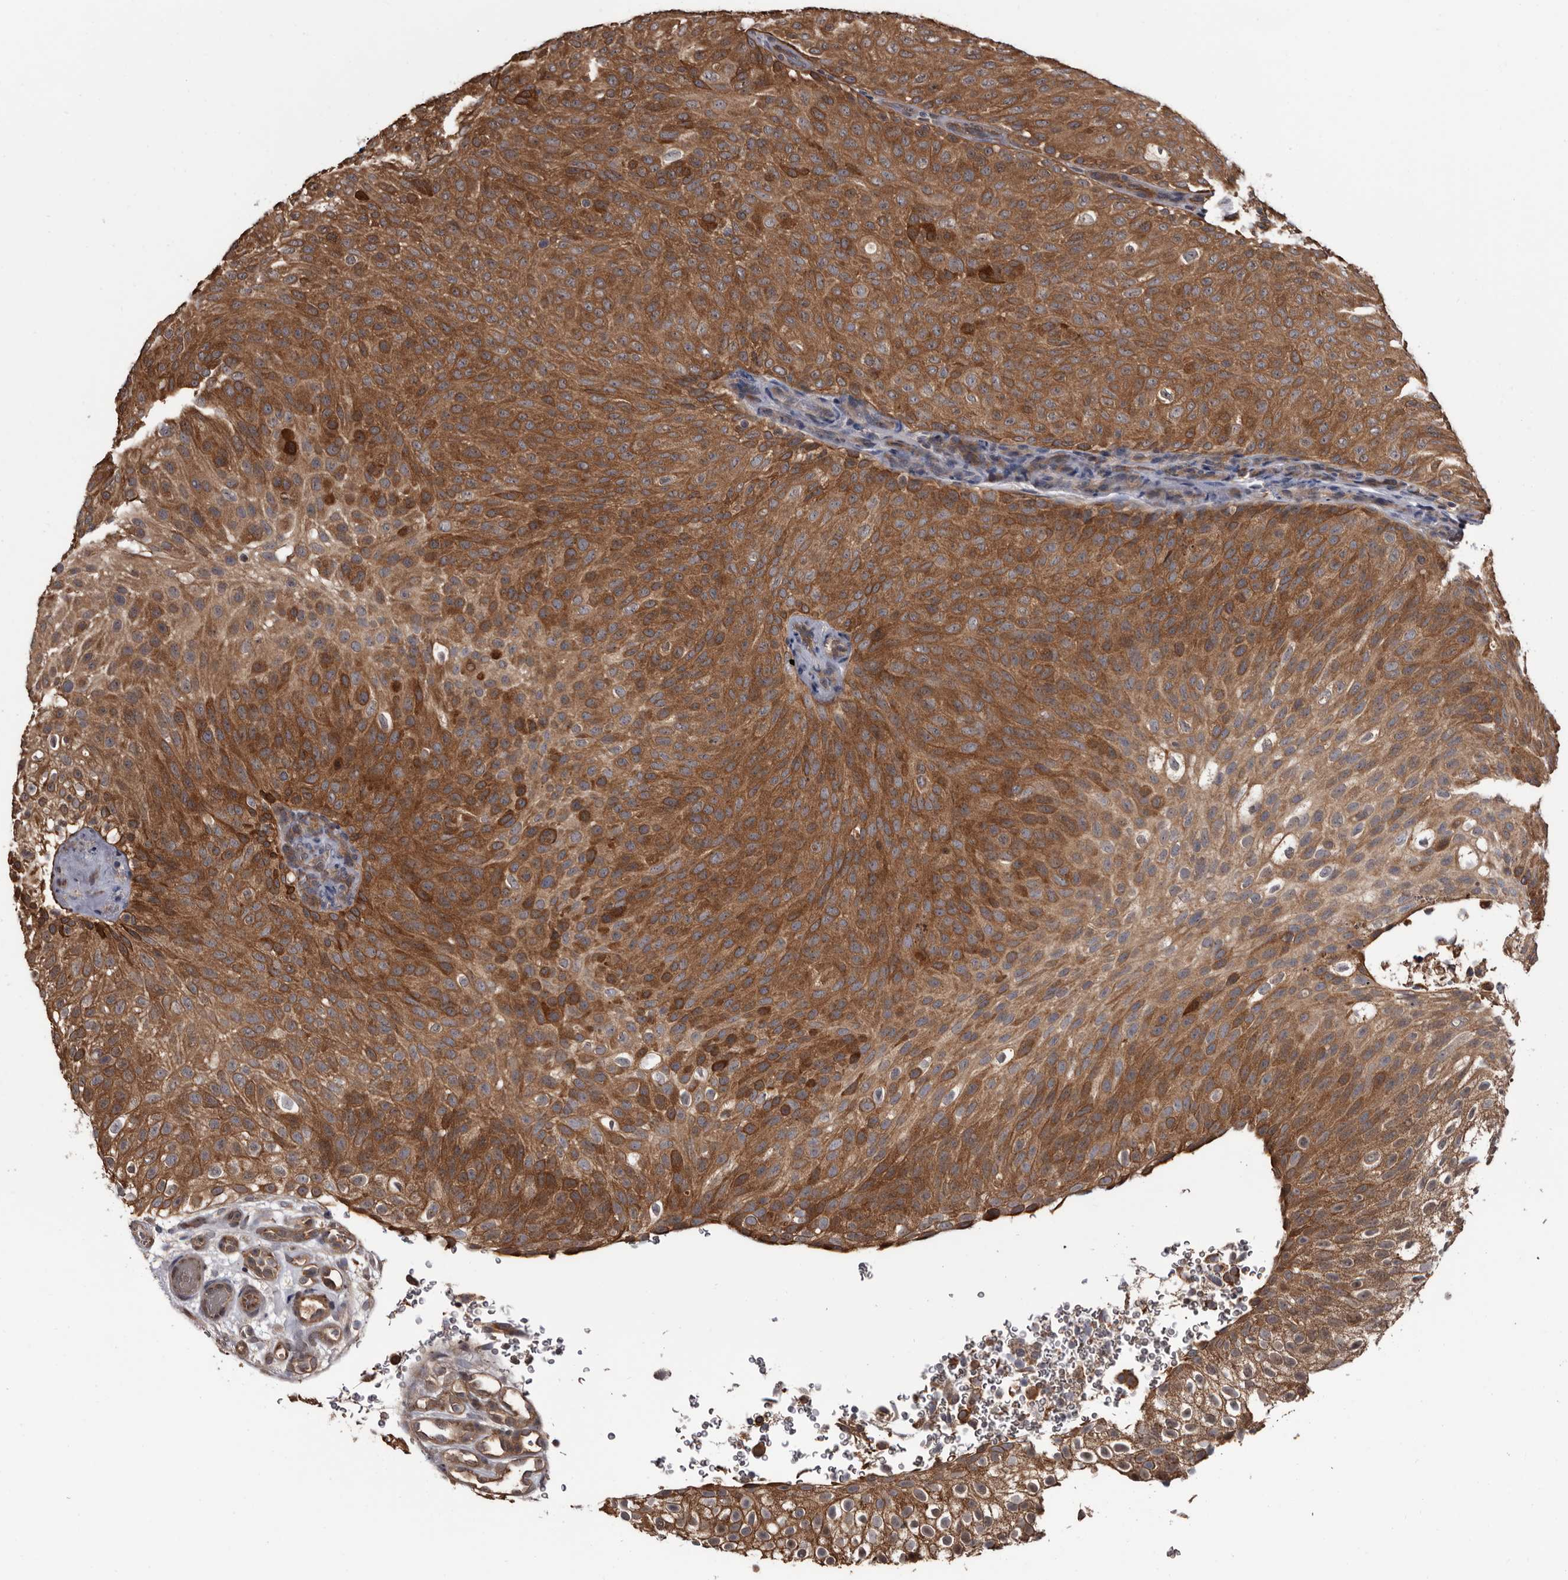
{"staining": {"intensity": "strong", "quantity": ">75%", "location": "cytoplasmic/membranous"}, "tissue": "urothelial cancer", "cell_type": "Tumor cells", "image_type": "cancer", "snomed": [{"axis": "morphology", "description": "Urothelial carcinoma, Low grade"}, {"axis": "topography", "description": "Urinary bladder"}], "caption": "Urothelial cancer tissue demonstrates strong cytoplasmic/membranous expression in about >75% of tumor cells, visualized by immunohistochemistry. Immunohistochemistry (ihc) stains the protein in brown and the nuclei are stained blue.", "gene": "TTI2", "patient": {"sex": "male", "age": 78}}